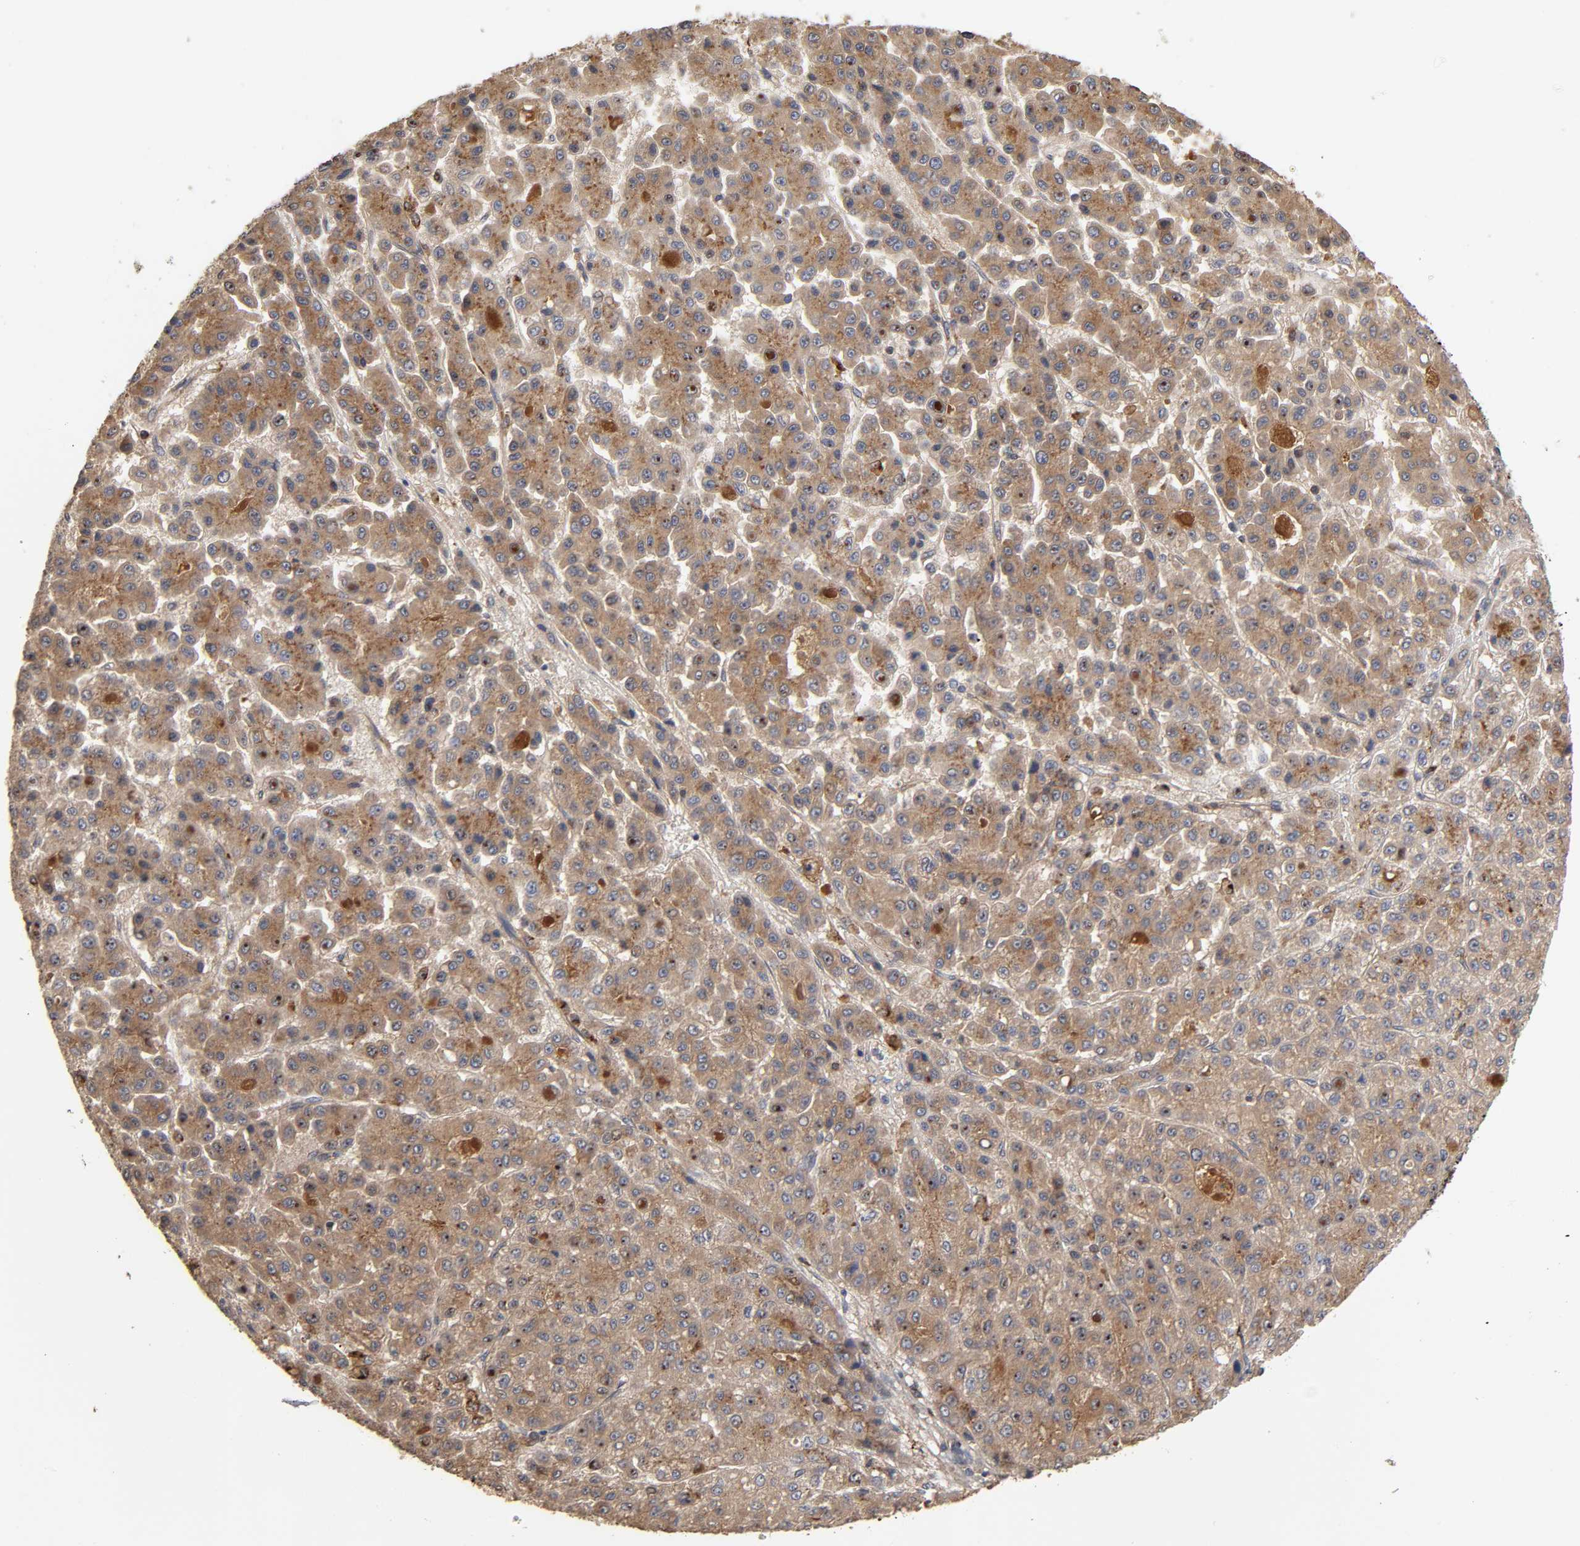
{"staining": {"intensity": "moderate", "quantity": ">75%", "location": "cytoplasmic/membranous"}, "tissue": "liver cancer", "cell_type": "Tumor cells", "image_type": "cancer", "snomed": [{"axis": "morphology", "description": "Carcinoma, Hepatocellular, NOS"}, {"axis": "topography", "description": "Liver"}], "caption": "IHC micrograph of human liver cancer (hepatocellular carcinoma) stained for a protein (brown), which shows medium levels of moderate cytoplasmic/membranous positivity in about >75% of tumor cells.", "gene": "GNPTG", "patient": {"sex": "male", "age": 70}}